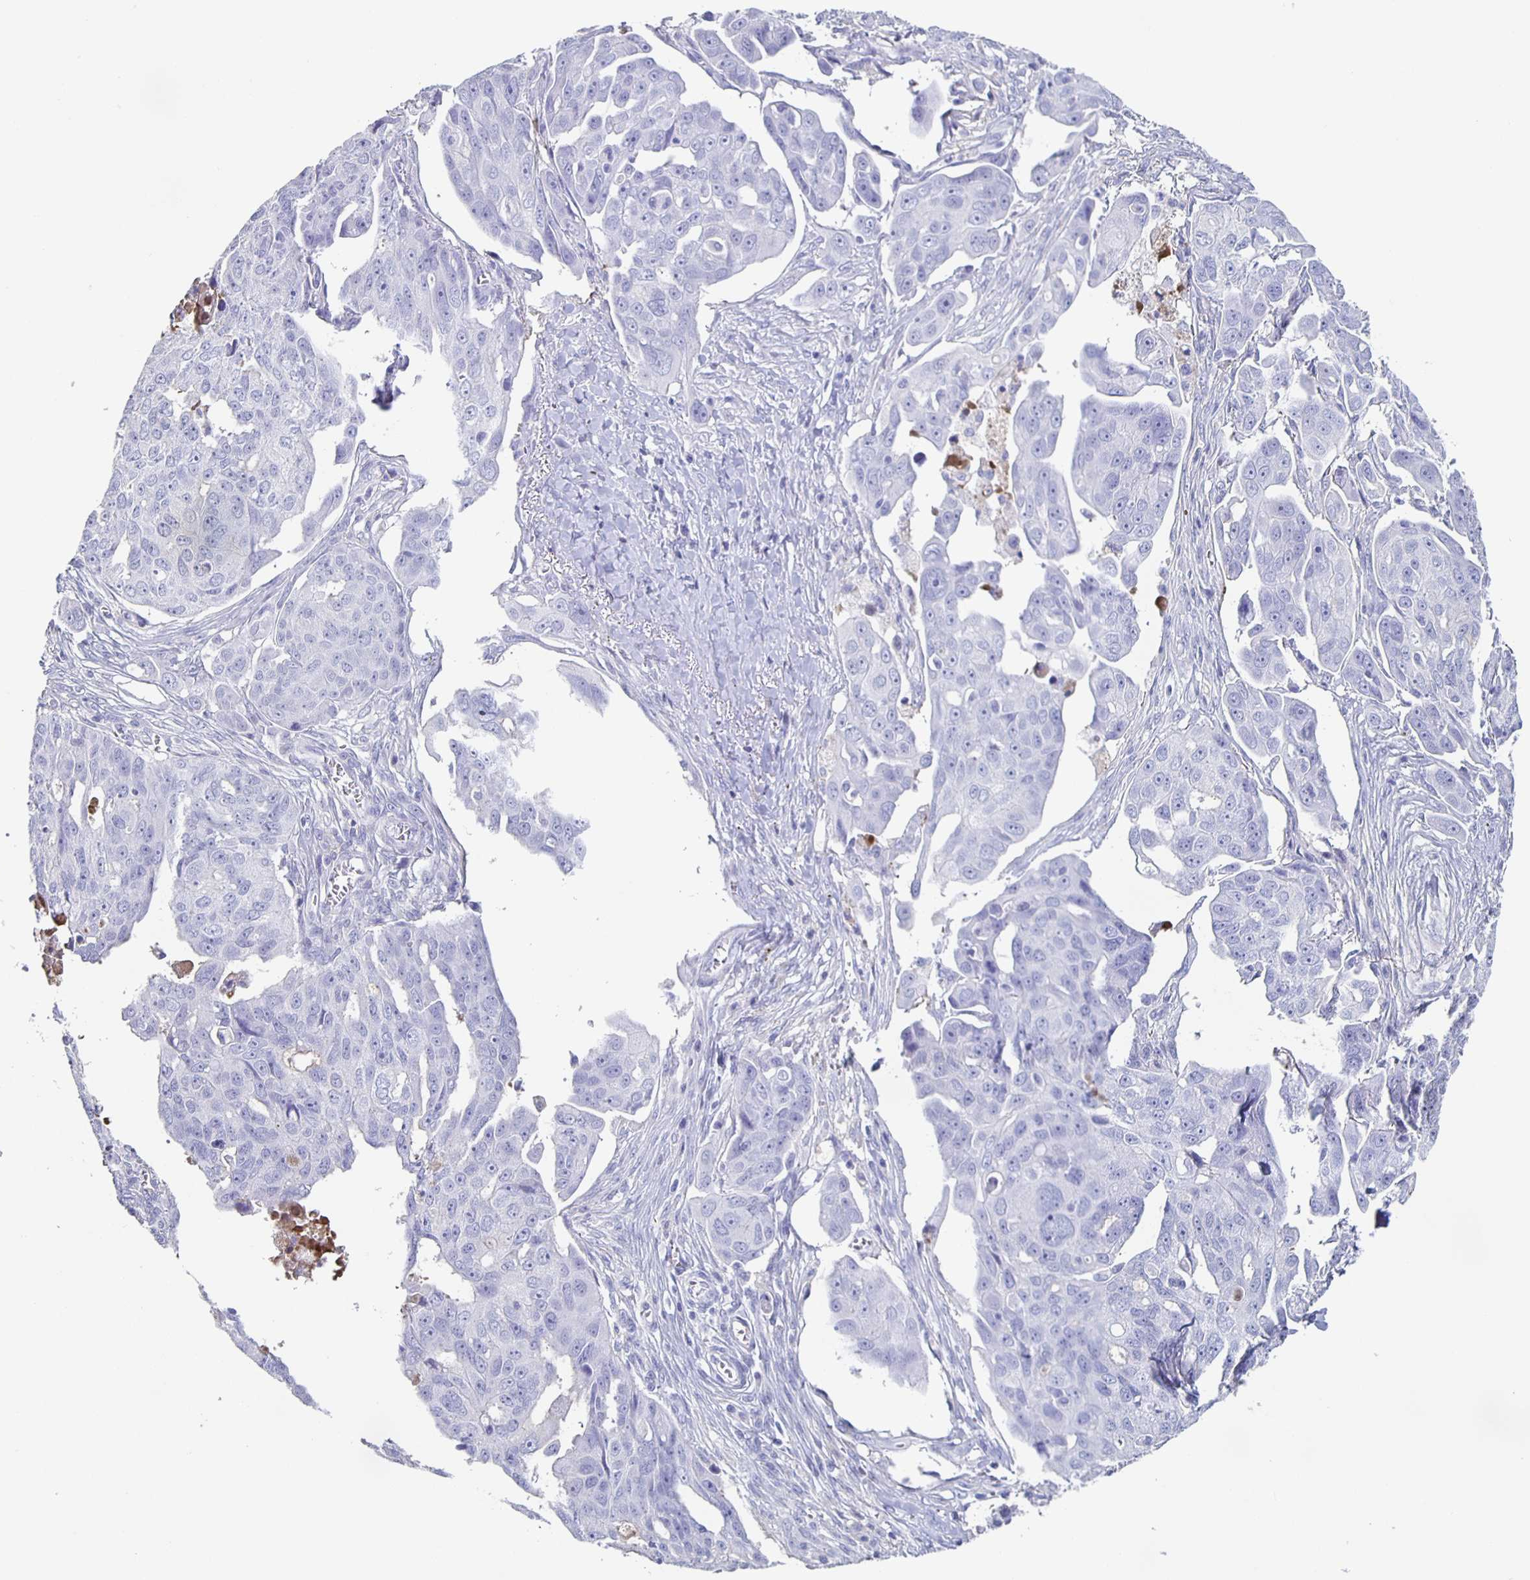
{"staining": {"intensity": "negative", "quantity": "none", "location": "none"}, "tissue": "ovarian cancer", "cell_type": "Tumor cells", "image_type": "cancer", "snomed": [{"axis": "morphology", "description": "Carcinoma, endometroid"}, {"axis": "topography", "description": "Ovary"}], "caption": "This is an immunohistochemistry (IHC) histopathology image of human ovarian endometroid carcinoma. There is no staining in tumor cells.", "gene": "FGA", "patient": {"sex": "female", "age": 70}}